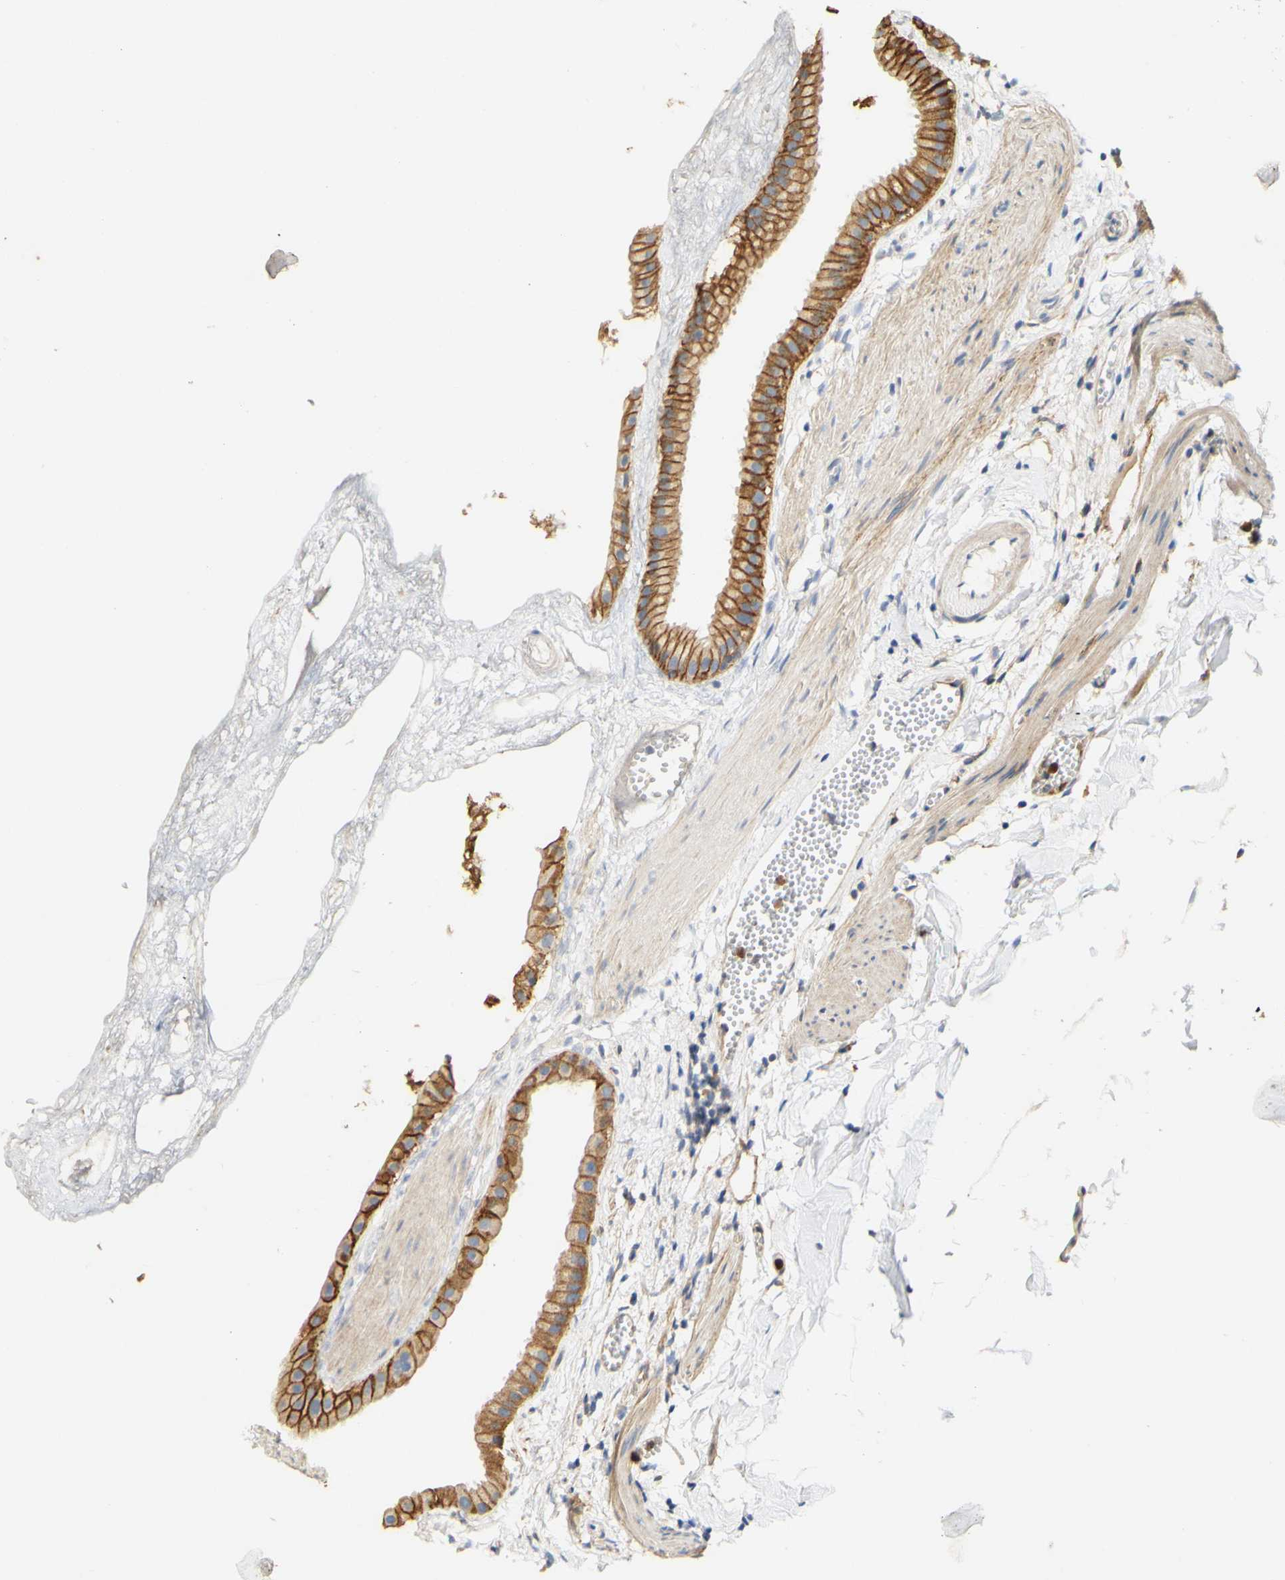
{"staining": {"intensity": "strong", "quantity": ">75%", "location": "cytoplasmic/membranous"}, "tissue": "gallbladder", "cell_type": "Glandular cells", "image_type": "normal", "snomed": [{"axis": "morphology", "description": "Normal tissue, NOS"}, {"axis": "topography", "description": "Gallbladder"}], "caption": "IHC of unremarkable gallbladder exhibits high levels of strong cytoplasmic/membranous expression in approximately >75% of glandular cells. (Brightfield microscopy of DAB IHC at high magnification).", "gene": "PCDH7", "patient": {"sex": "female", "age": 64}}